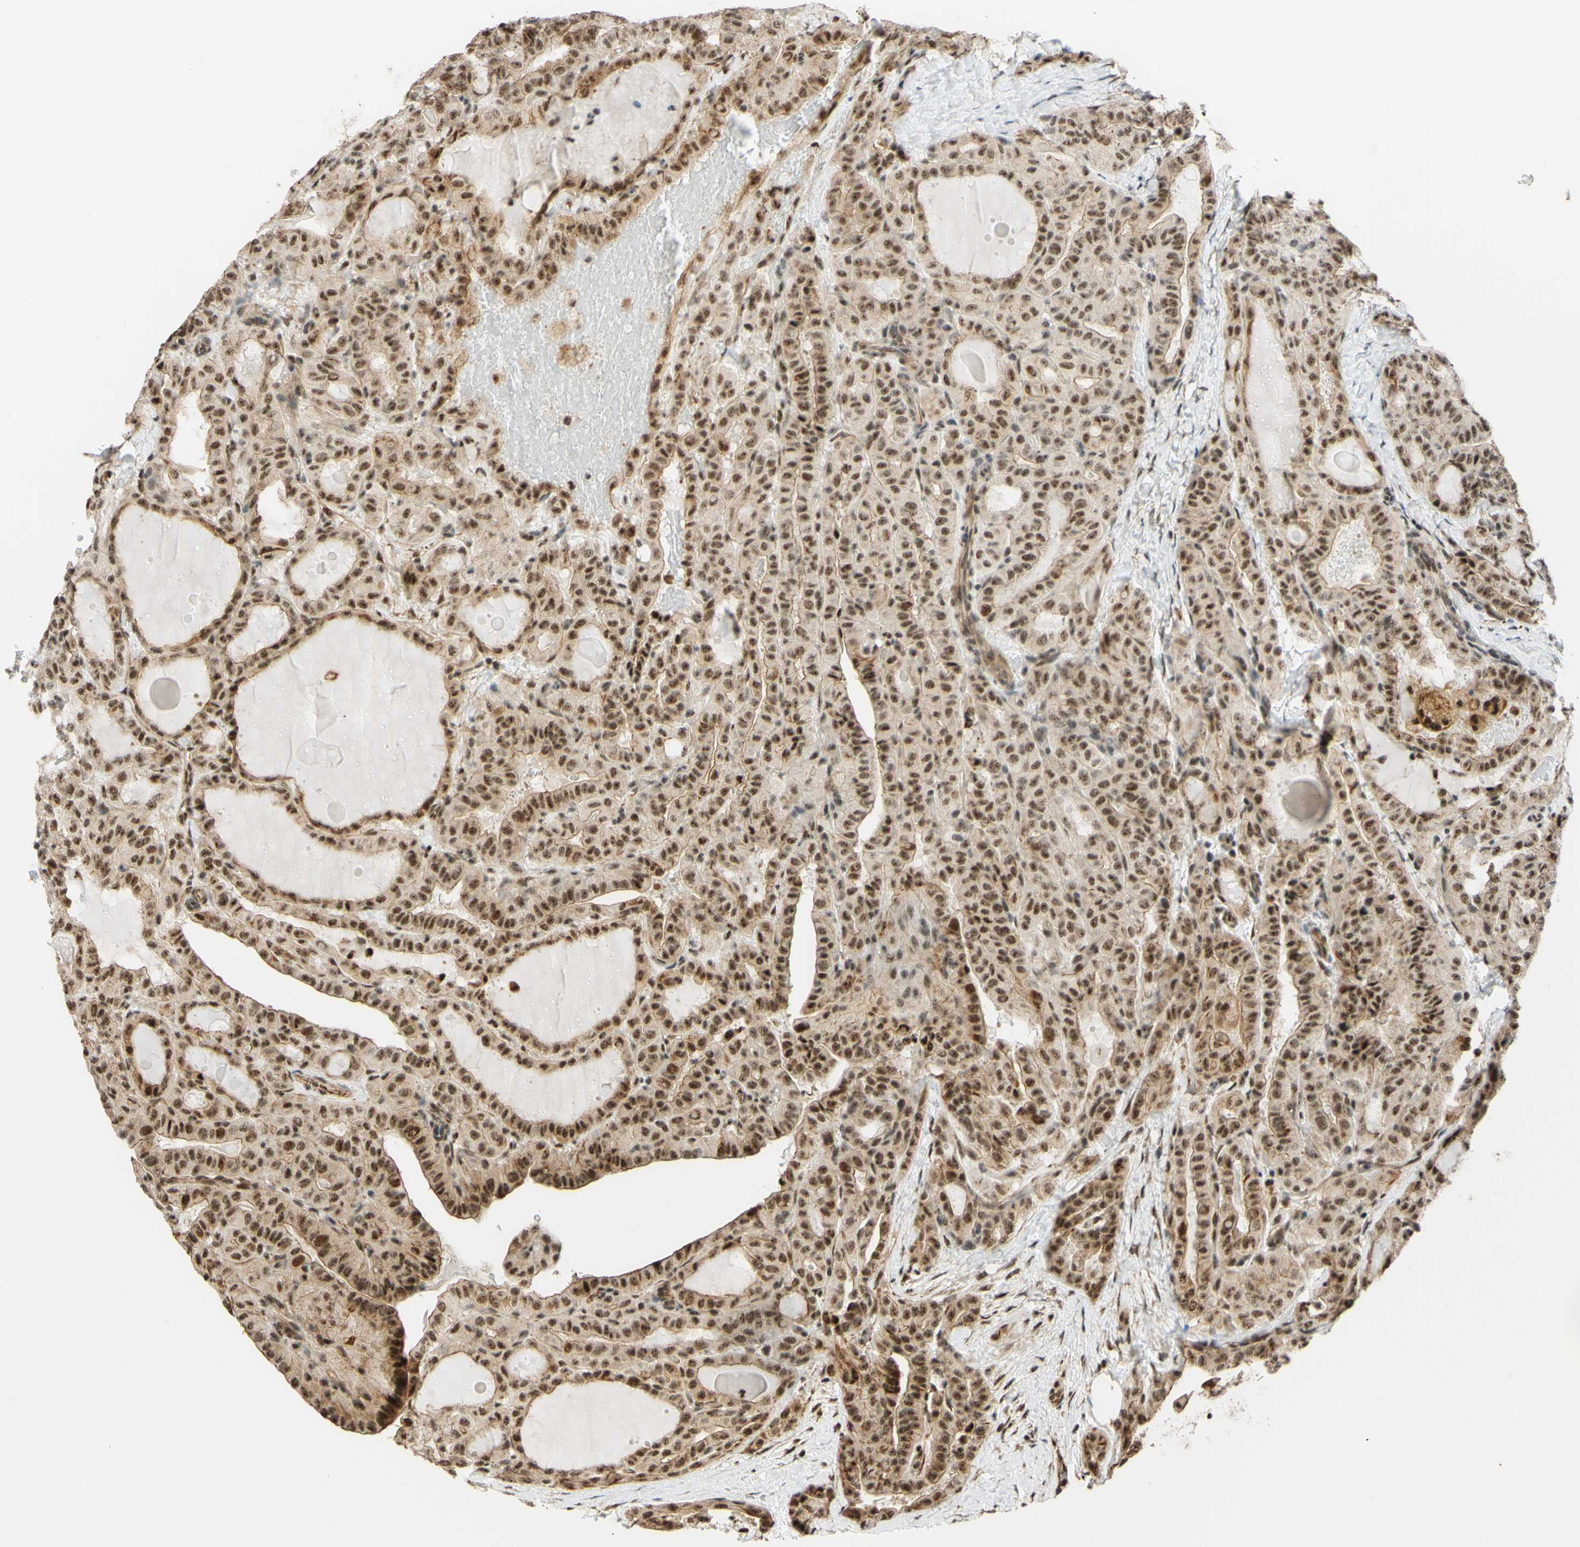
{"staining": {"intensity": "moderate", "quantity": ">75%", "location": "nuclear"}, "tissue": "thyroid cancer", "cell_type": "Tumor cells", "image_type": "cancer", "snomed": [{"axis": "morphology", "description": "Papillary adenocarcinoma, NOS"}, {"axis": "topography", "description": "Thyroid gland"}], "caption": "Brown immunohistochemical staining in papillary adenocarcinoma (thyroid) demonstrates moderate nuclear expression in approximately >75% of tumor cells. (Brightfield microscopy of DAB IHC at high magnification).", "gene": "SAP18", "patient": {"sex": "male", "age": 77}}